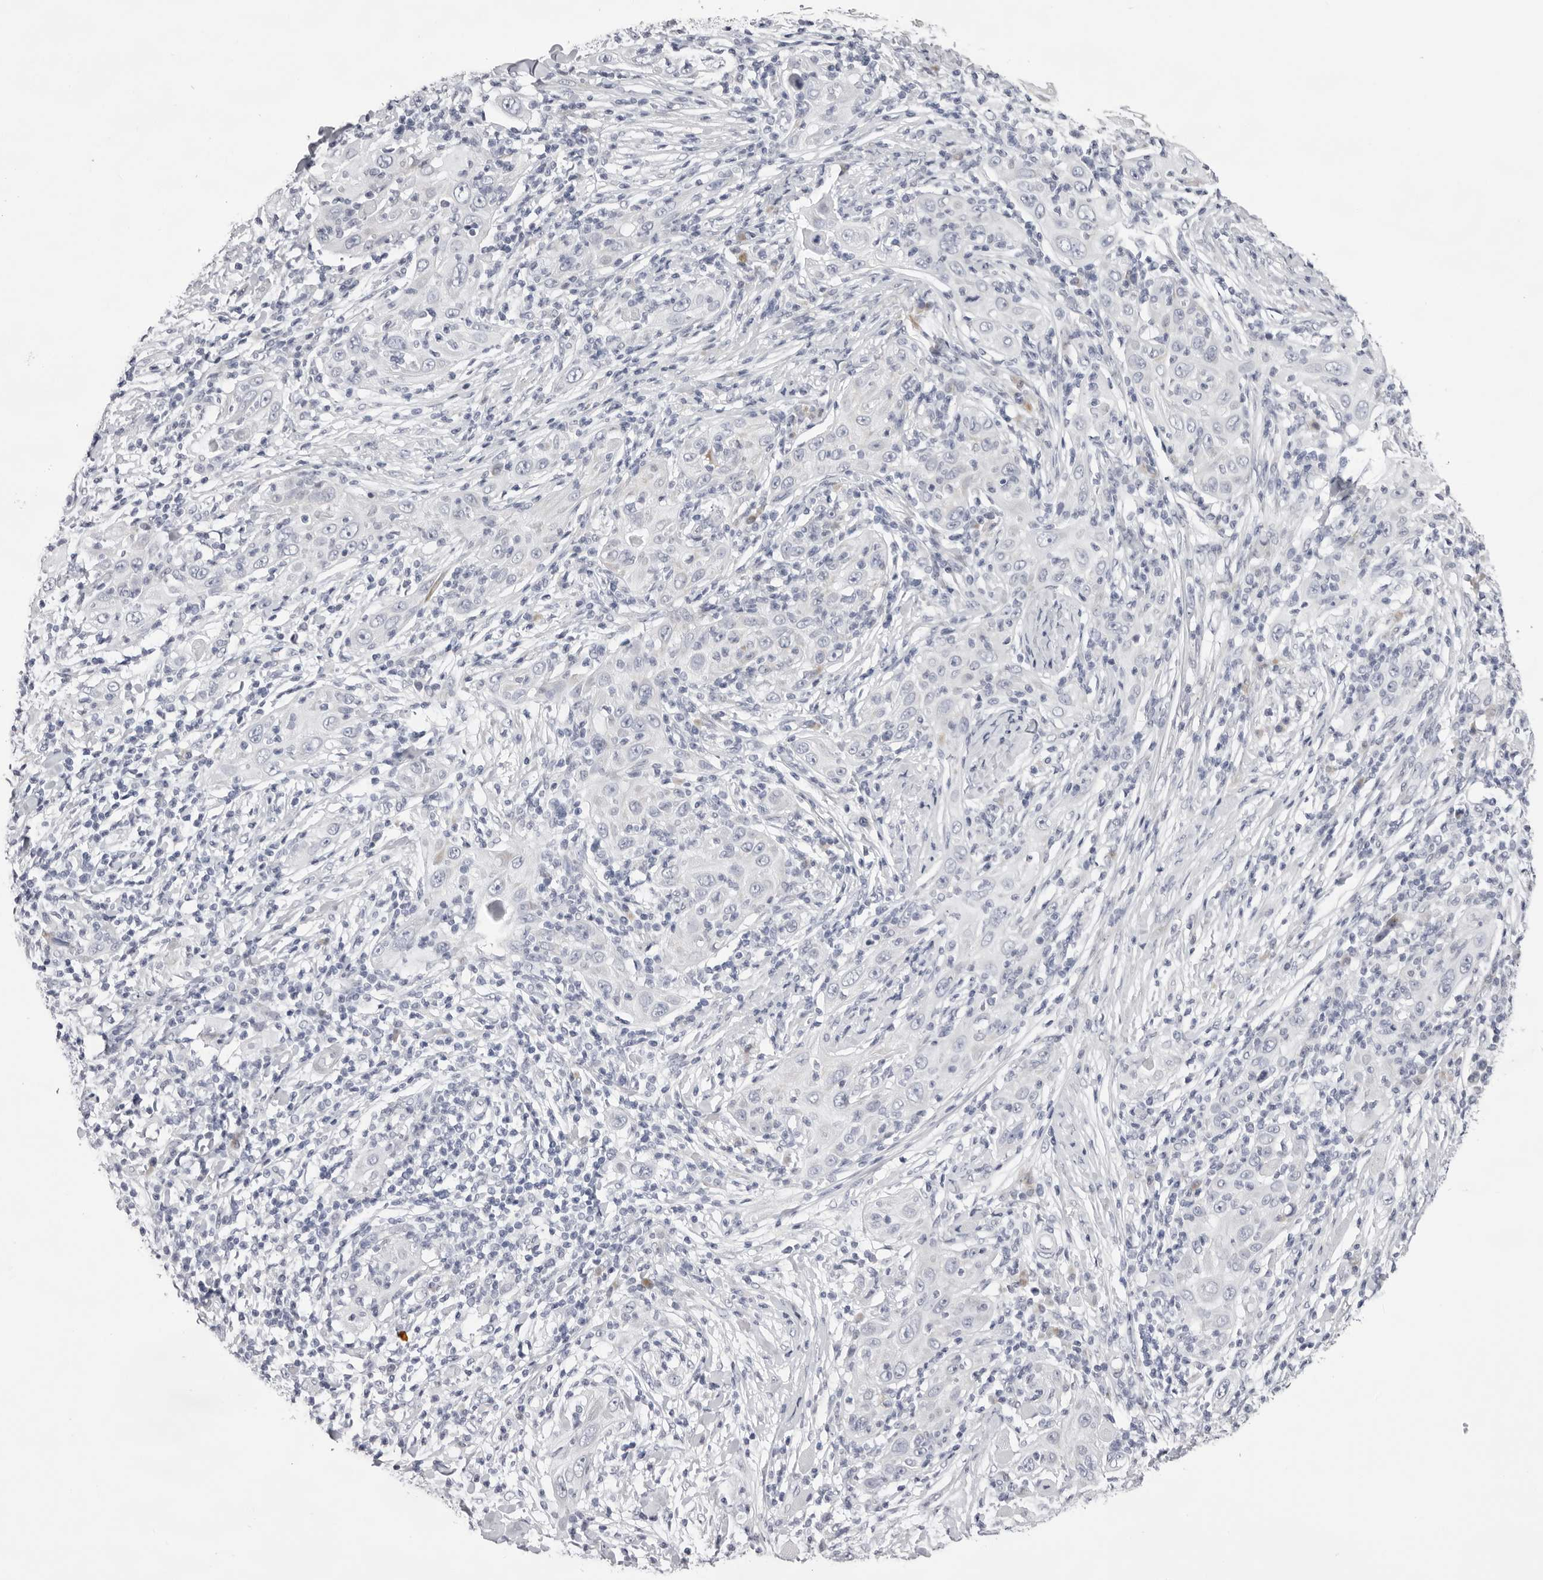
{"staining": {"intensity": "negative", "quantity": "none", "location": "none"}, "tissue": "skin cancer", "cell_type": "Tumor cells", "image_type": "cancer", "snomed": [{"axis": "morphology", "description": "Squamous cell carcinoma, NOS"}, {"axis": "topography", "description": "Skin"}], "caption": "This is an IHC micrograph of skin squamous cell carcinoma. There is no expression in tumor cells.", "gene": "SMIM2", "patient": {"sex": "female", "age": 88}}